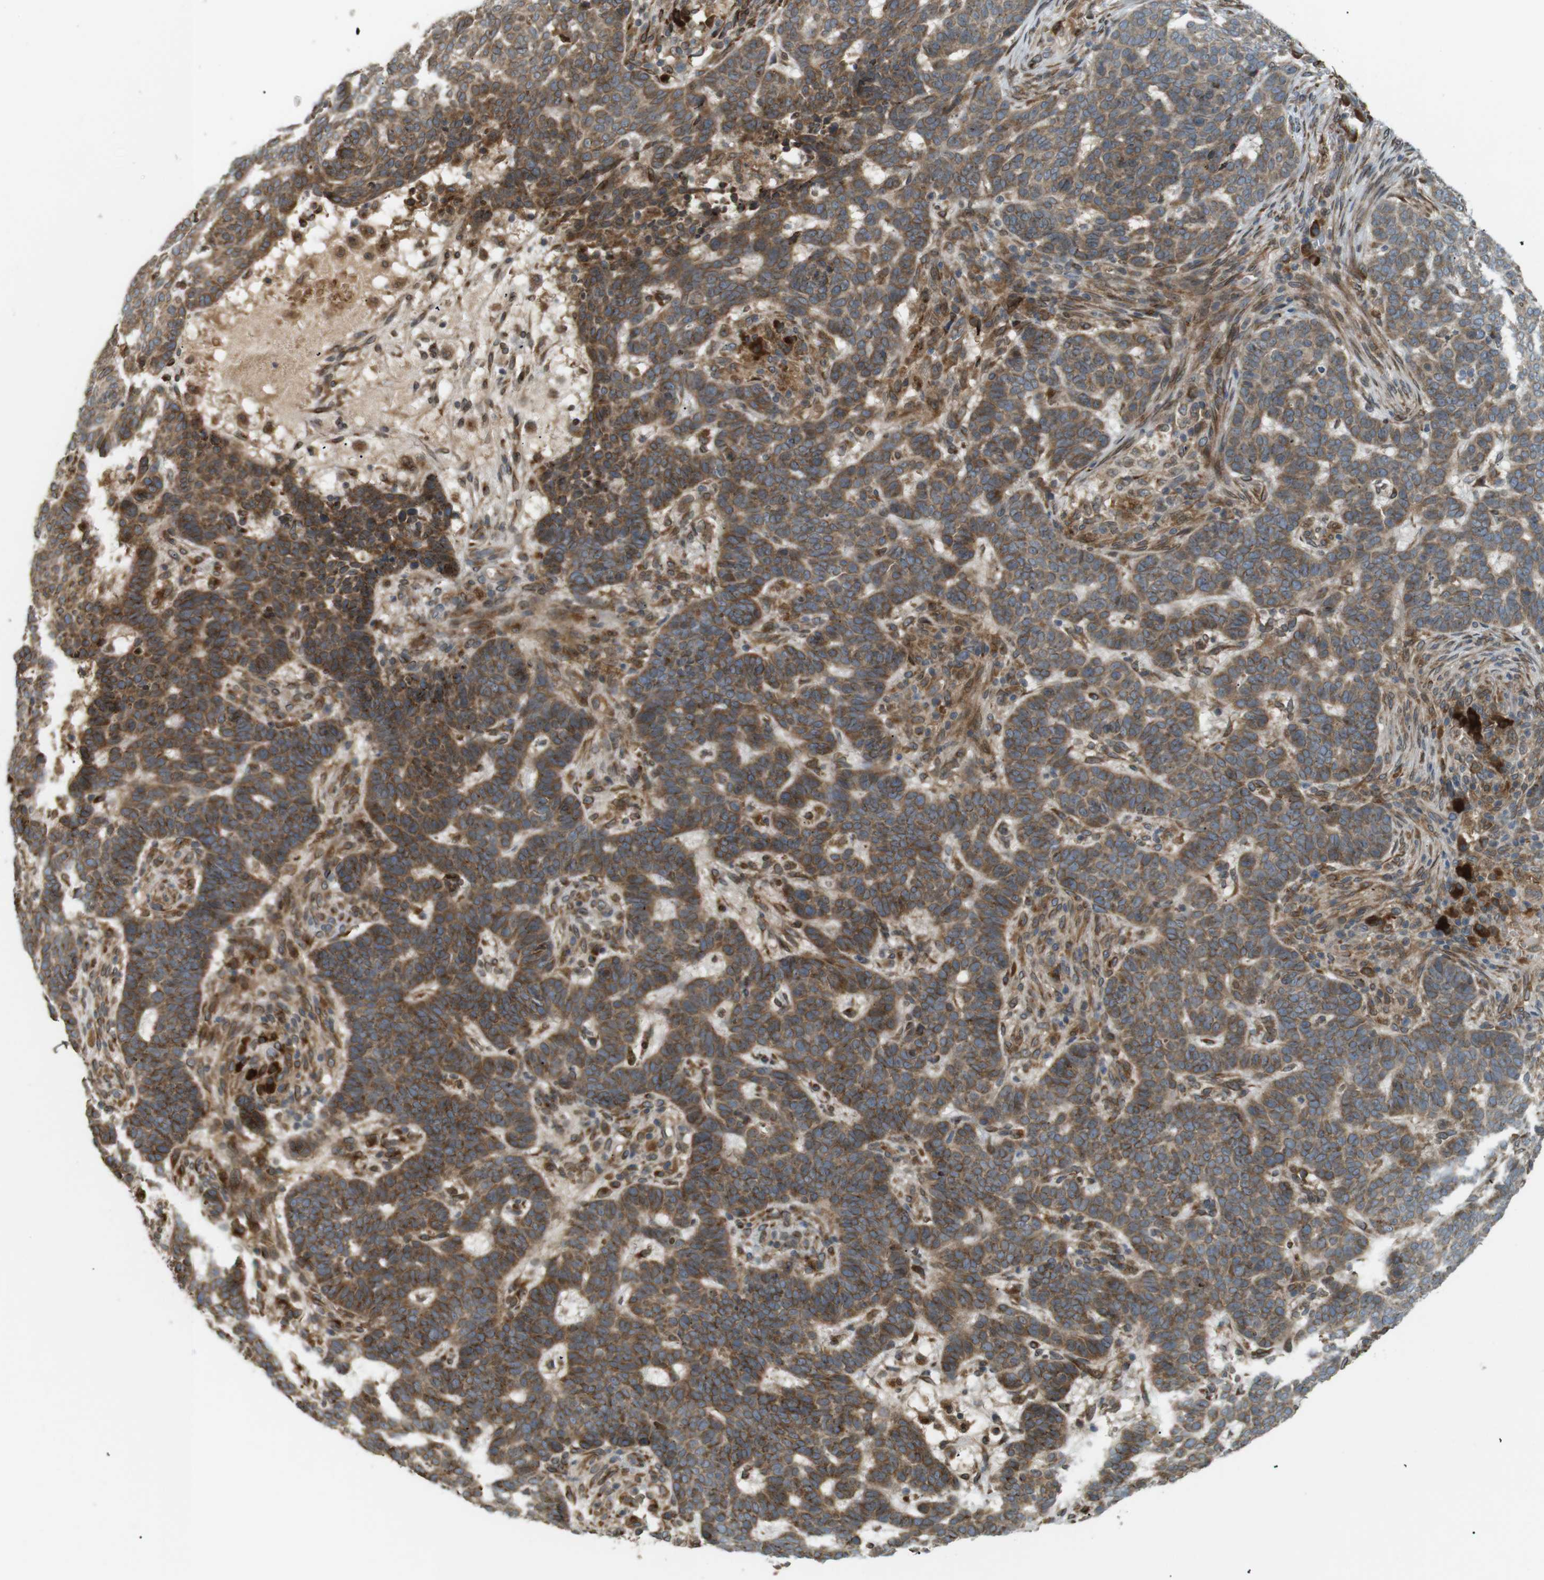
{"staining": {"intensity": "moderate", "quantity": "25%-75%", "location": "cytoplasmic/membranous"}, "tissue": "skin cancer", "cell_type": "Tumor cells", "image_type": "cancer", "snomed": [{"axis": "morphology", "description": "Basal cell carcinoma"}, {"axis": "topography", "description": "Skin"}], "caption": "Immunohistochemical staining of human skin basal cell carcinoma exhibits medium levels of moderate cytoplasmic/membranous protein staining in about 25%-75% of tumor cells.", "gene": "TMED4", "patient": {"sex": "male", "age": 85}}